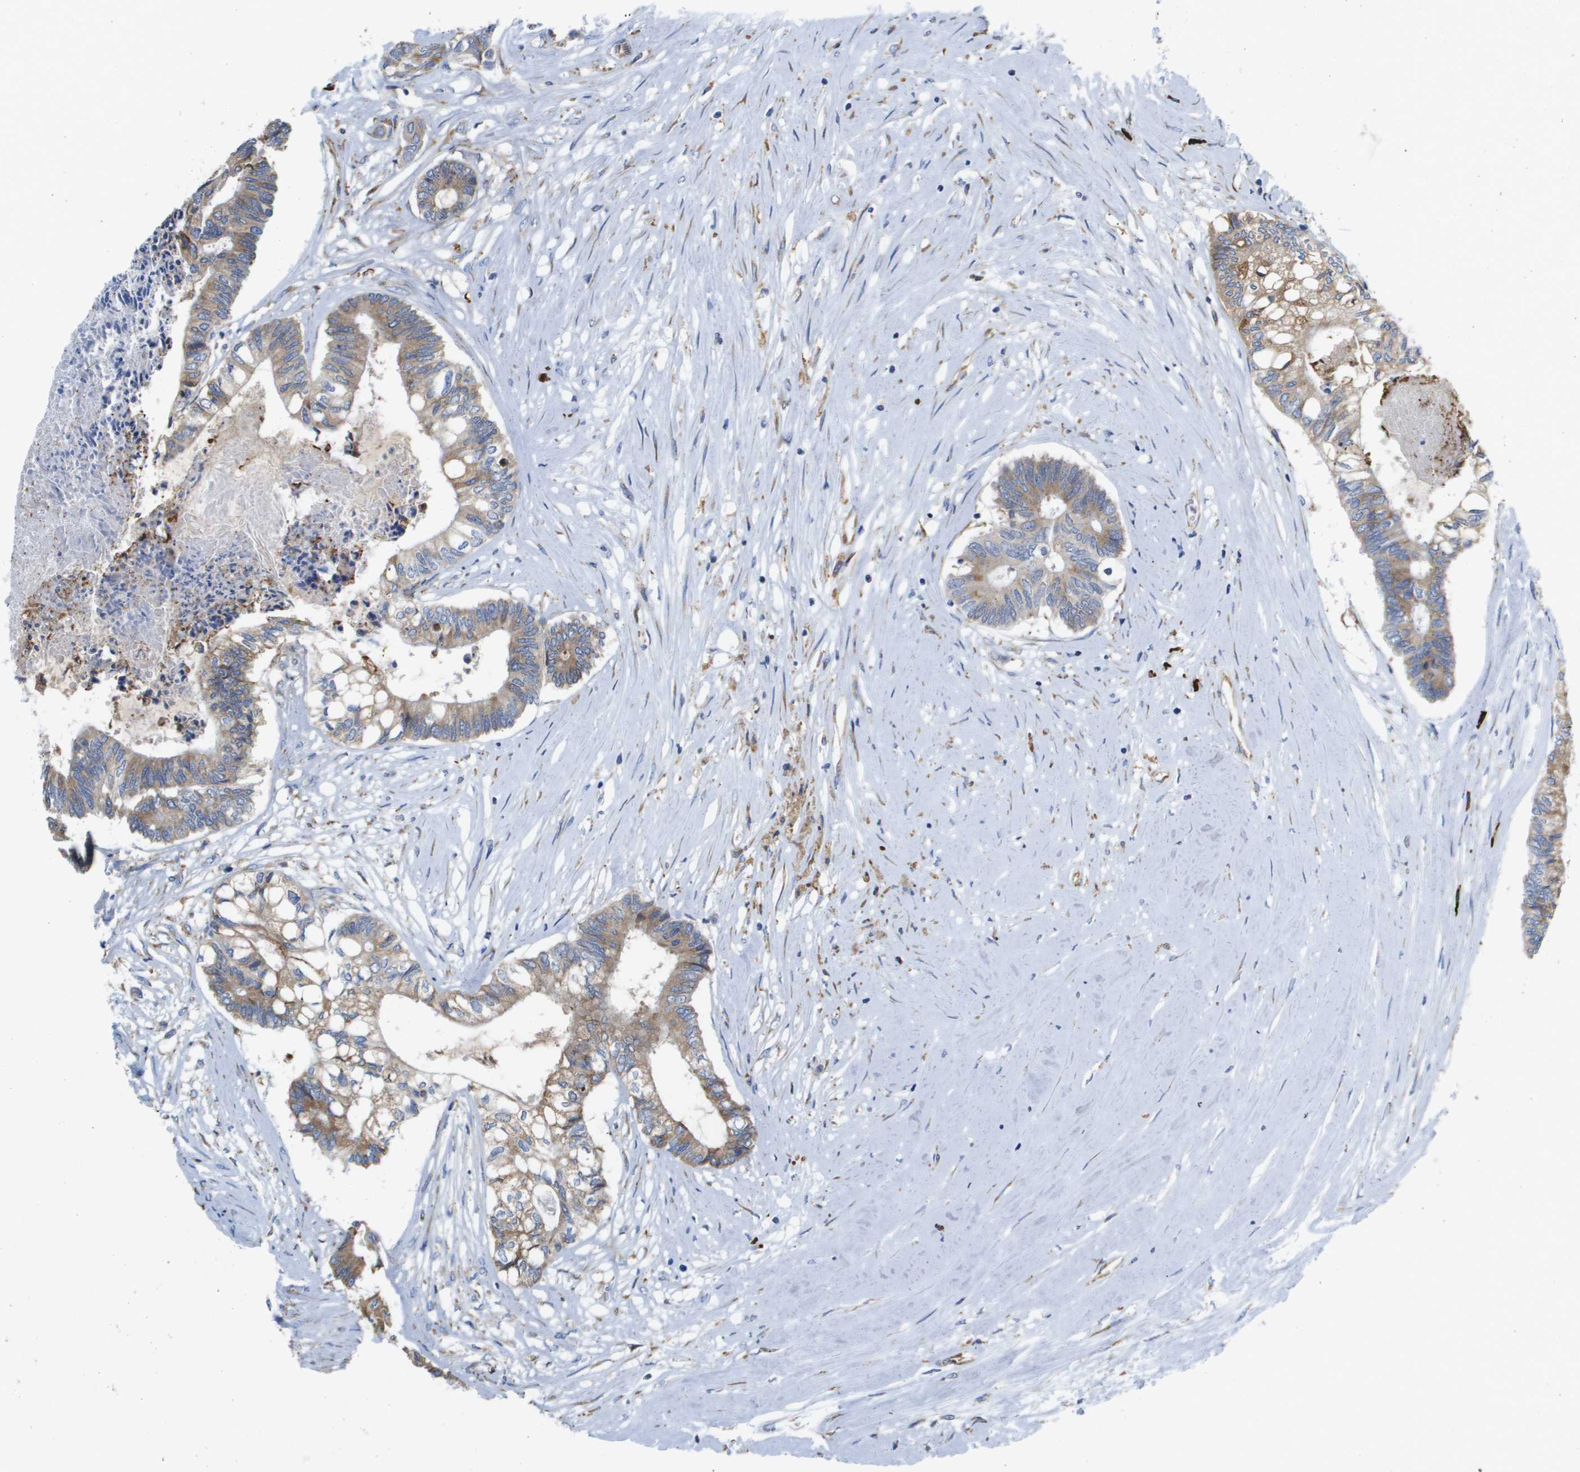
{"staining": {"intensity": "moderate", "quantity": ">75%", "location": "cytoplasmic/membranous"}, "tissue": "colorectal cancer", "cell_type": "Tumor cells", "image_type": "cancer", "snomed": [{"axis": "morphology", "description": "Adenocarcinoma, NOS"}, {"axis": "topography", "description": "Rectum"}], "caption": "Colorectal cancer (adenocarcinoma) stained for a protein shows moderate cytoplasmic/membranous positivity in tumor cells.", "gene": "SDR42E1", "patient": {"sex": "male", "age": 63}}